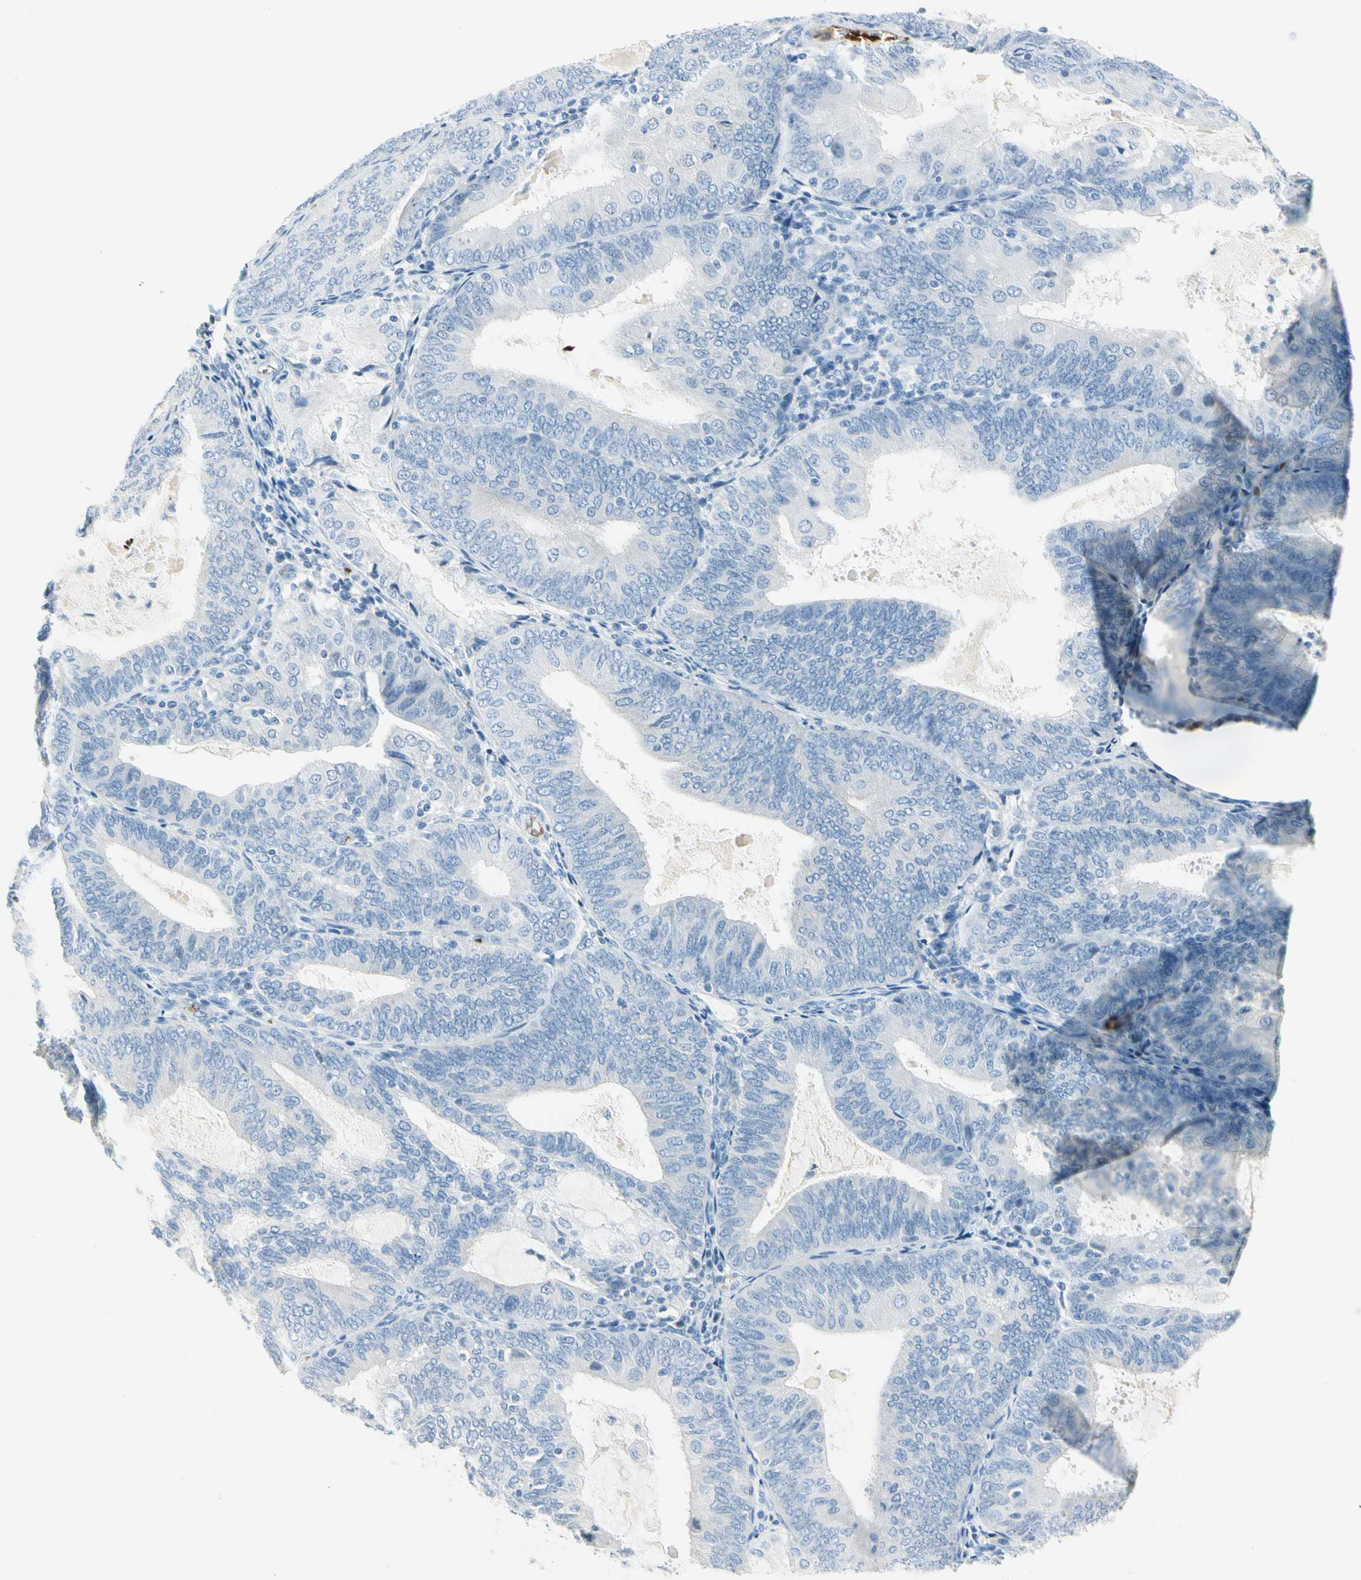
{"staining": {"intensity": "negative", "quantity": "none", "location": "none"}, "tissue": "endometrial cancer", "cell_type": "Tumor cells", "image_type": "cancer", "snomed": [{"axis": "morphology", "description": "Adenocarcinoma, NOS"}, {"axis": "topography", "description": "Endometrium"}], "caption": "Tumor cells show no significant staining in endometrial cancer (adenocarcinoma).", "gene": "CA1", "patient": {"sex": "female", "age": 81}}